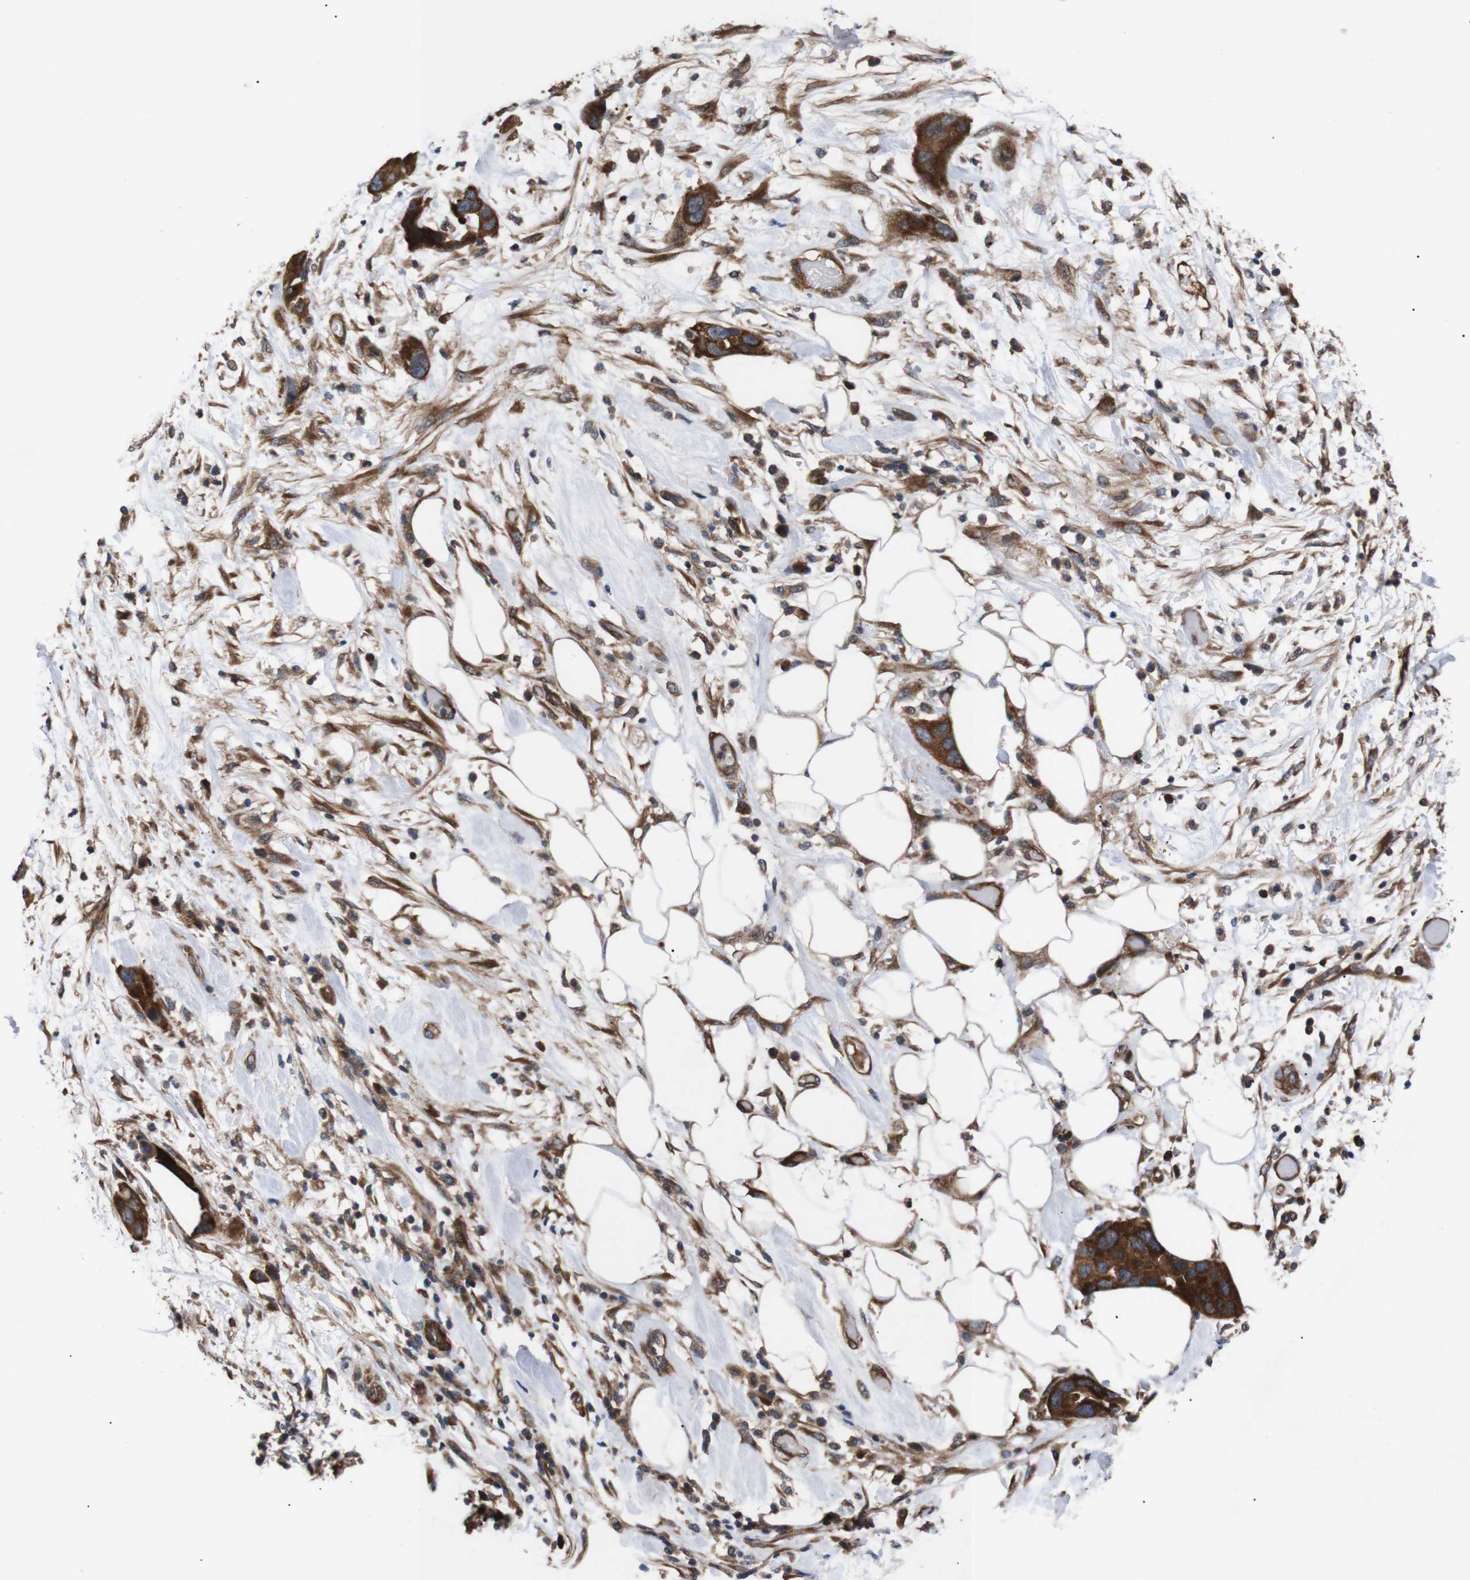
{"staining": {"intensity": "strong", "quantity": ">75%", "location": "cytoplasmic/membranous"}, "tissue": "pancreatic cancer", "cell_type": "Tumor cells", "image_type": "cancer", "snomed": [{"axis": "morphology", "description": "Adenocarcinoma, NOS"}, {"axis": "topography", "description": "Pancreas"}], "caption": "High-magnification brightfield microscopy of pancreatic cancer stained with DAB (brown) and counterstained with hematoxylin (blue). tumor cells exhibit strong cytoplasmic/membranous positivity is identified in about>75% of cells. (Stains: DAB in brown, nuclei in blue, Microscopy: brightfield microscopy at high magnification).", "gene": "PAWR", "patient": {"sex": "female", "age": 71}}